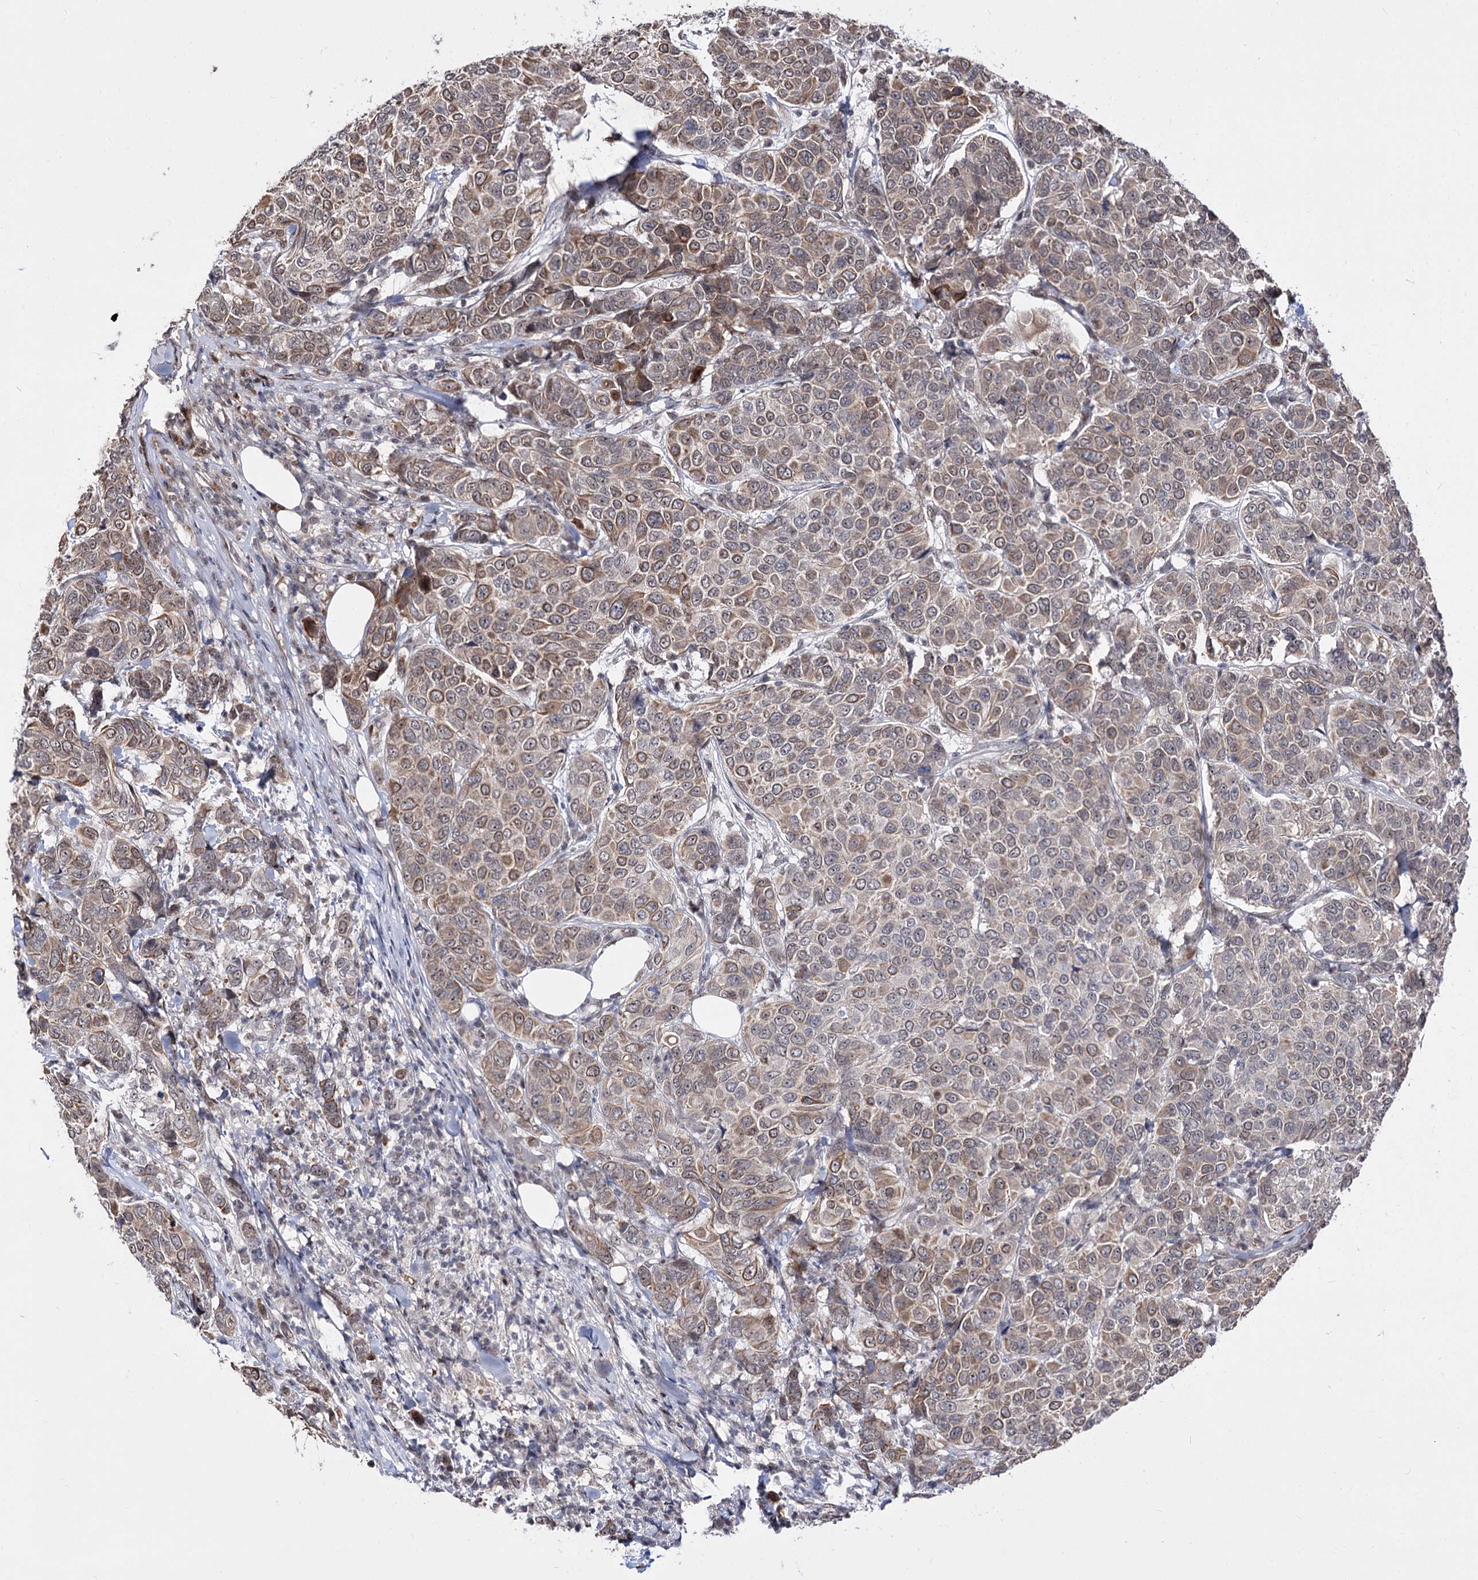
{"staining": {"intensity": "moderate", "quantity": "25%-75%", "location": "cytoplasmic/membranous"}, "tissue": "breast cancer", "cell_type": "Tumor cells", "image_type": "cancer", "snomed": [{"axis": "morphology", "description": "Duct carcinoma"}, {"axis": "topography", "description": "Breast"}], "caption": "Breast cancer stained for a protein (brown) shows moderate cytoplasmic/membranous positive staining in approximately 25%-75% of tumor cells.", "gene": "STOX1", "patient": {"sex": "female", "age": 55}}